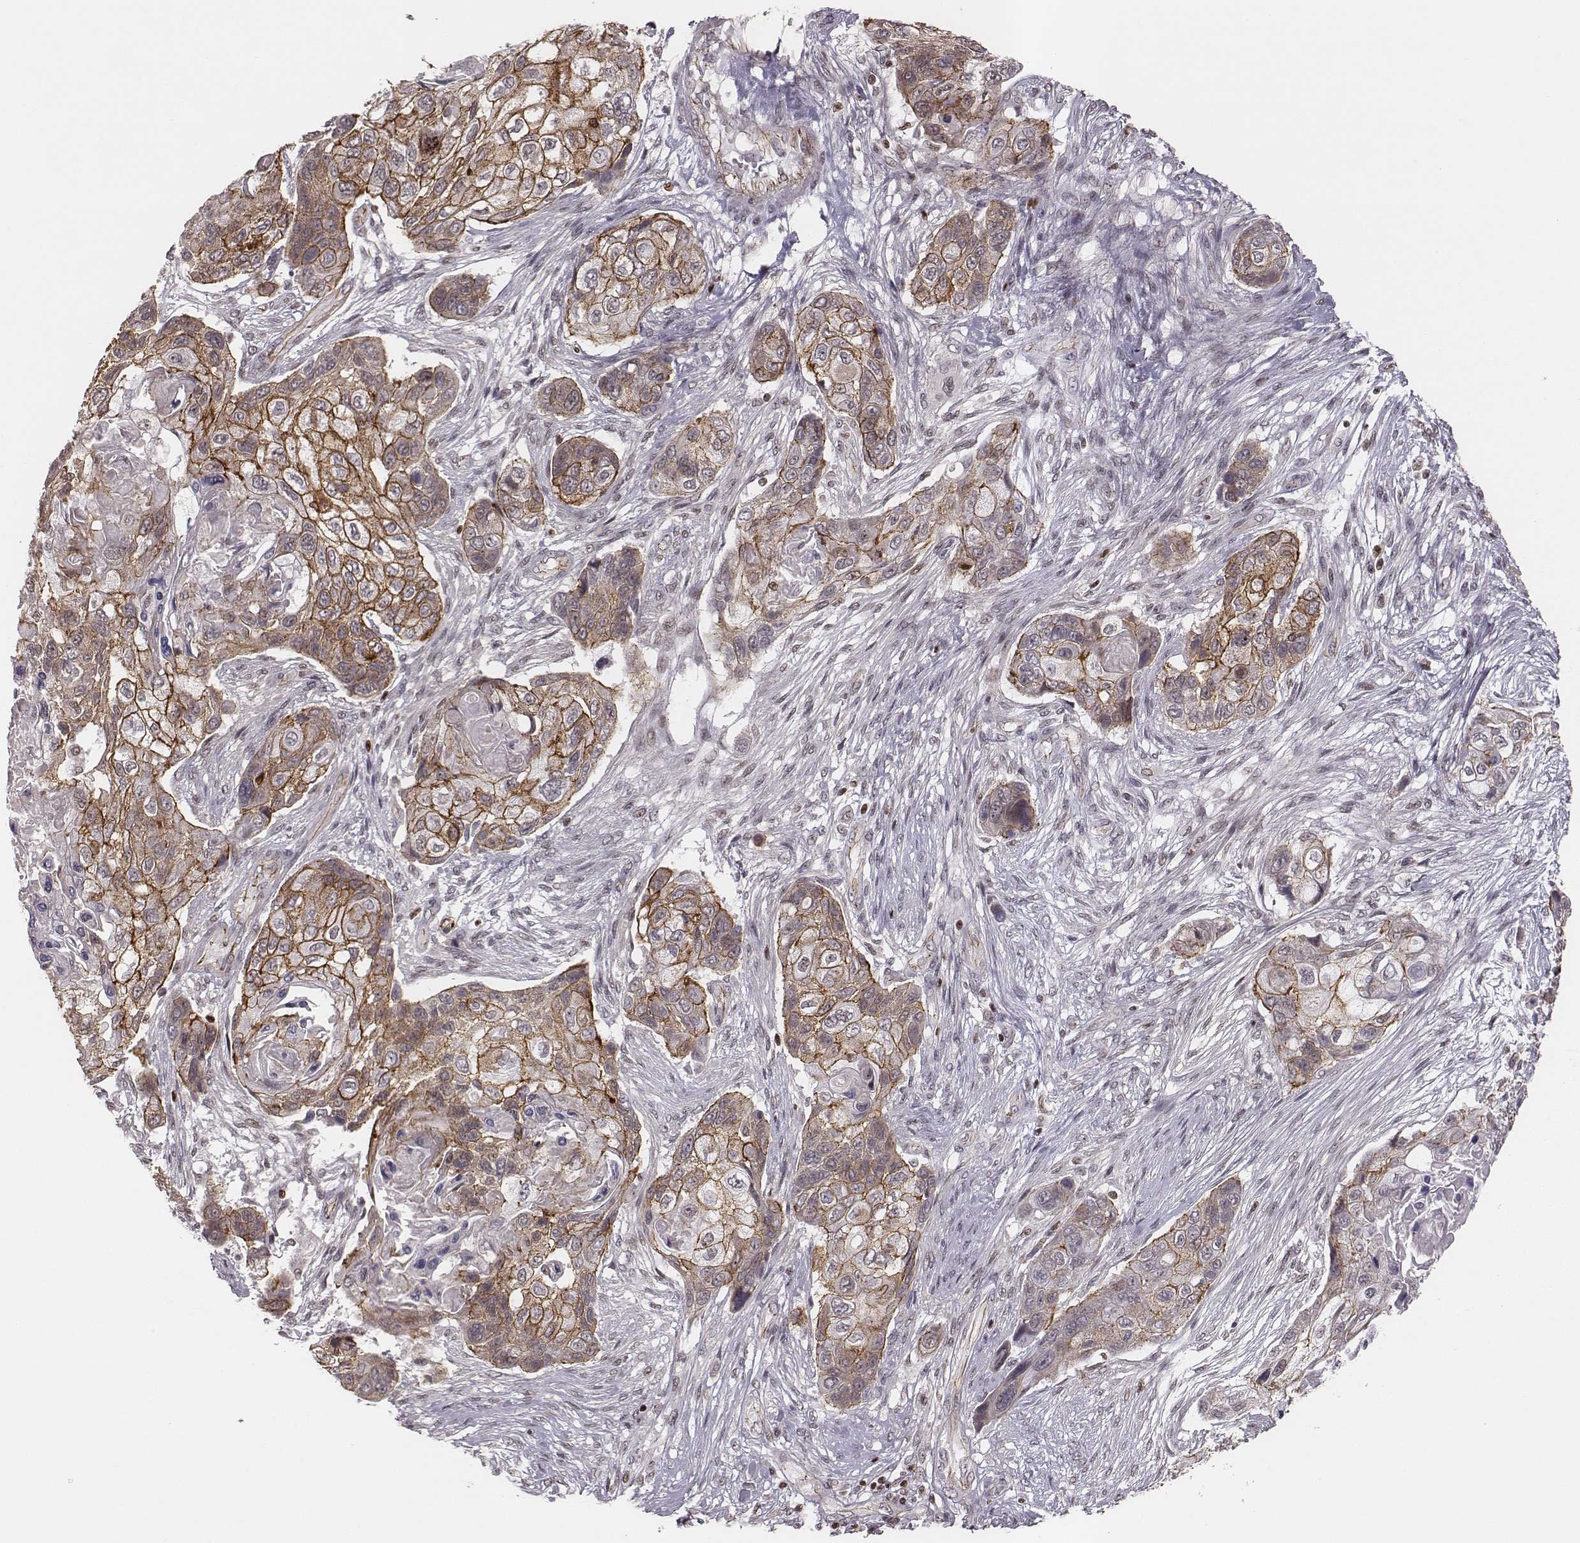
{"staining": {"intensity": "moderate", "quantity": ">75%", "location": "cytoplasmic/membranous"}, "tissue": "lung cancer", "cell_type": "Tumor cells", "image_type": "cancer", "snomed": [{"axis": "morphology", "description": "Squamous cell carcinoma, NOS"}, {"axis": "topography", "description": "Lung"}], "caption": "Protein positivity by immunohistochemistry demonstrates moderate cytoplasmic/membranous expression in about >75% of tumor cells in lung cancer.", "gene": "WDR59", "patient": {"sex": "male", "age": 69}}